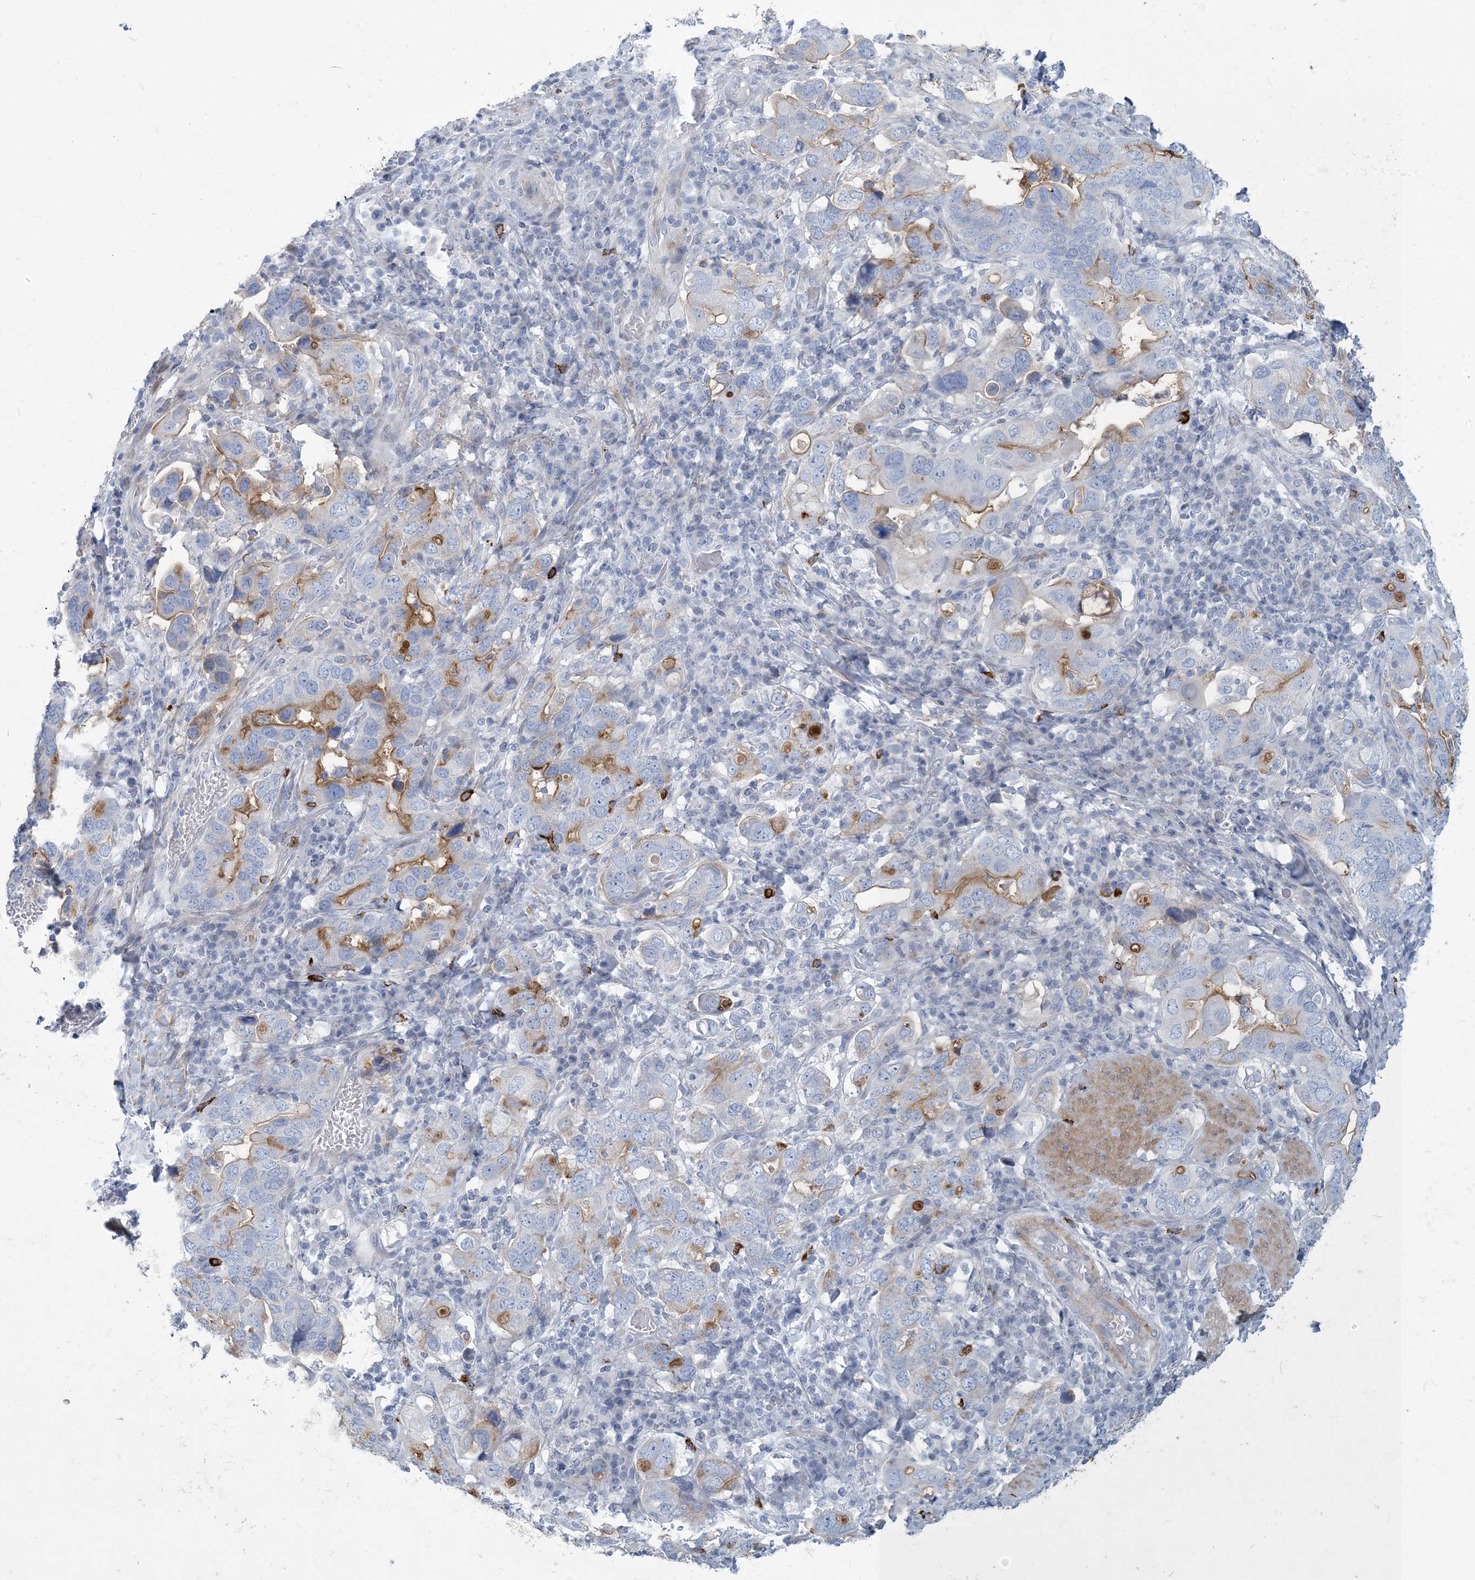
{"staining": {"intensity": "moderate", "quantity": "<25%", "location": "cytoplasmic/membranous"}, "tissue": "stomach cancer", "cell_type": "Tumor cells", "image_type": "cancer", "snomed": [{"axis": "morphology", "description": "Adenocarcinoma, NOS"}, {"axis": "topography", "description": "Stomach, upper"}], "caption": "Brown immunohistochemical staining in human stomach adenocarcinoma demonstrates moderate cytoplasmic/membranous expression in about <25% of tumor cells.", "gene": "MOXD1", "patient": {"sex": "male", "age": 62}}